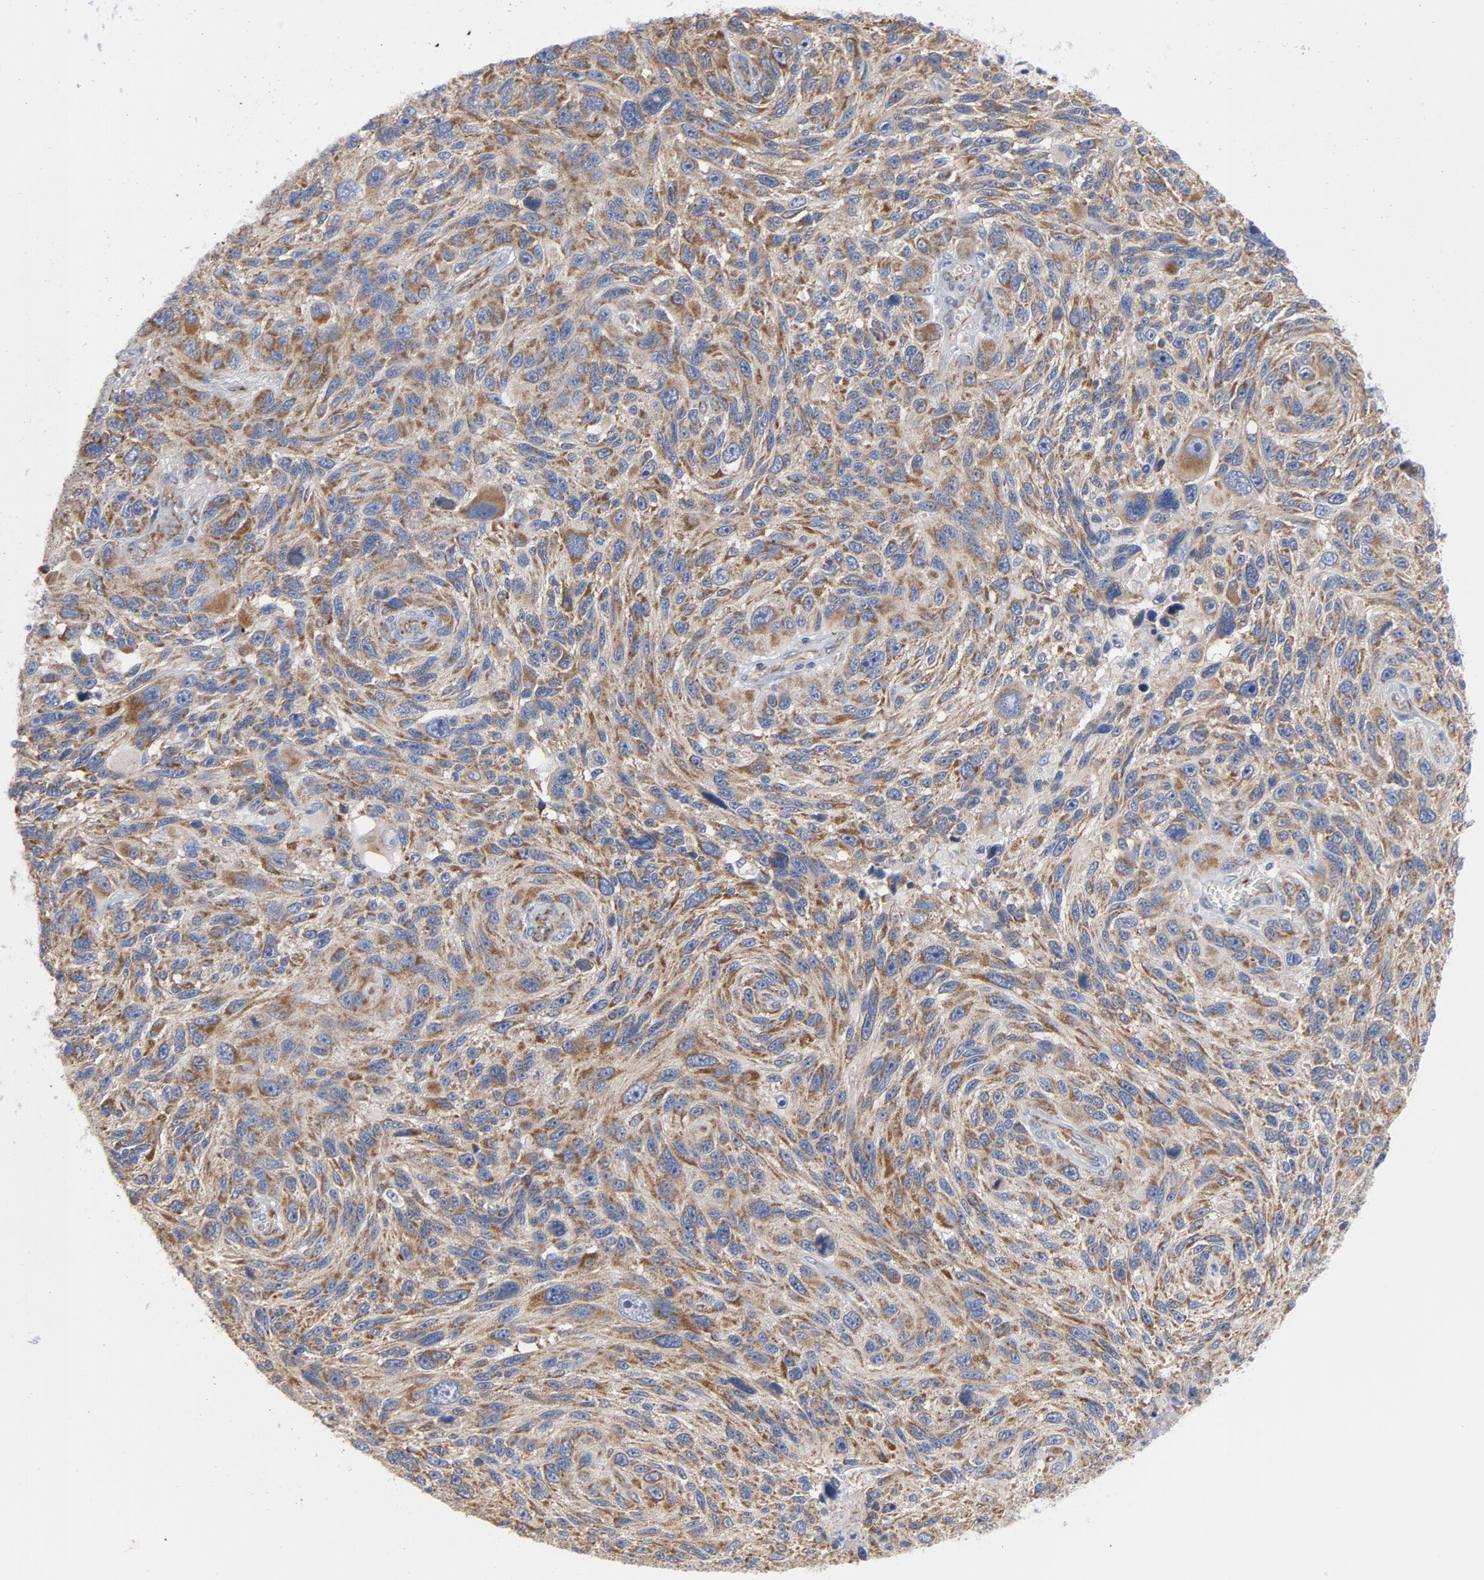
{"staining": {"intensity": "moderate", "quantity": ">75%", "location": "cytoplasmic/membranous"}, "tissue": "melanoma", "cell_type": "Tumor cells", "image_type": "cancer", "snomed": [{"axis": "morphology", "description": "Malignant melanoma, NOS"}, {"axis": "topography", "description": "Skin"}], "caption": "Immunohistochemical staining of human malignant melanoma demonstrates medium levels of moderate cytoplasmic/membranous expression in approximately >75% of tumor cells.", "gene": "OXA1L", "patient": {"sex": "male", "age": 53}}